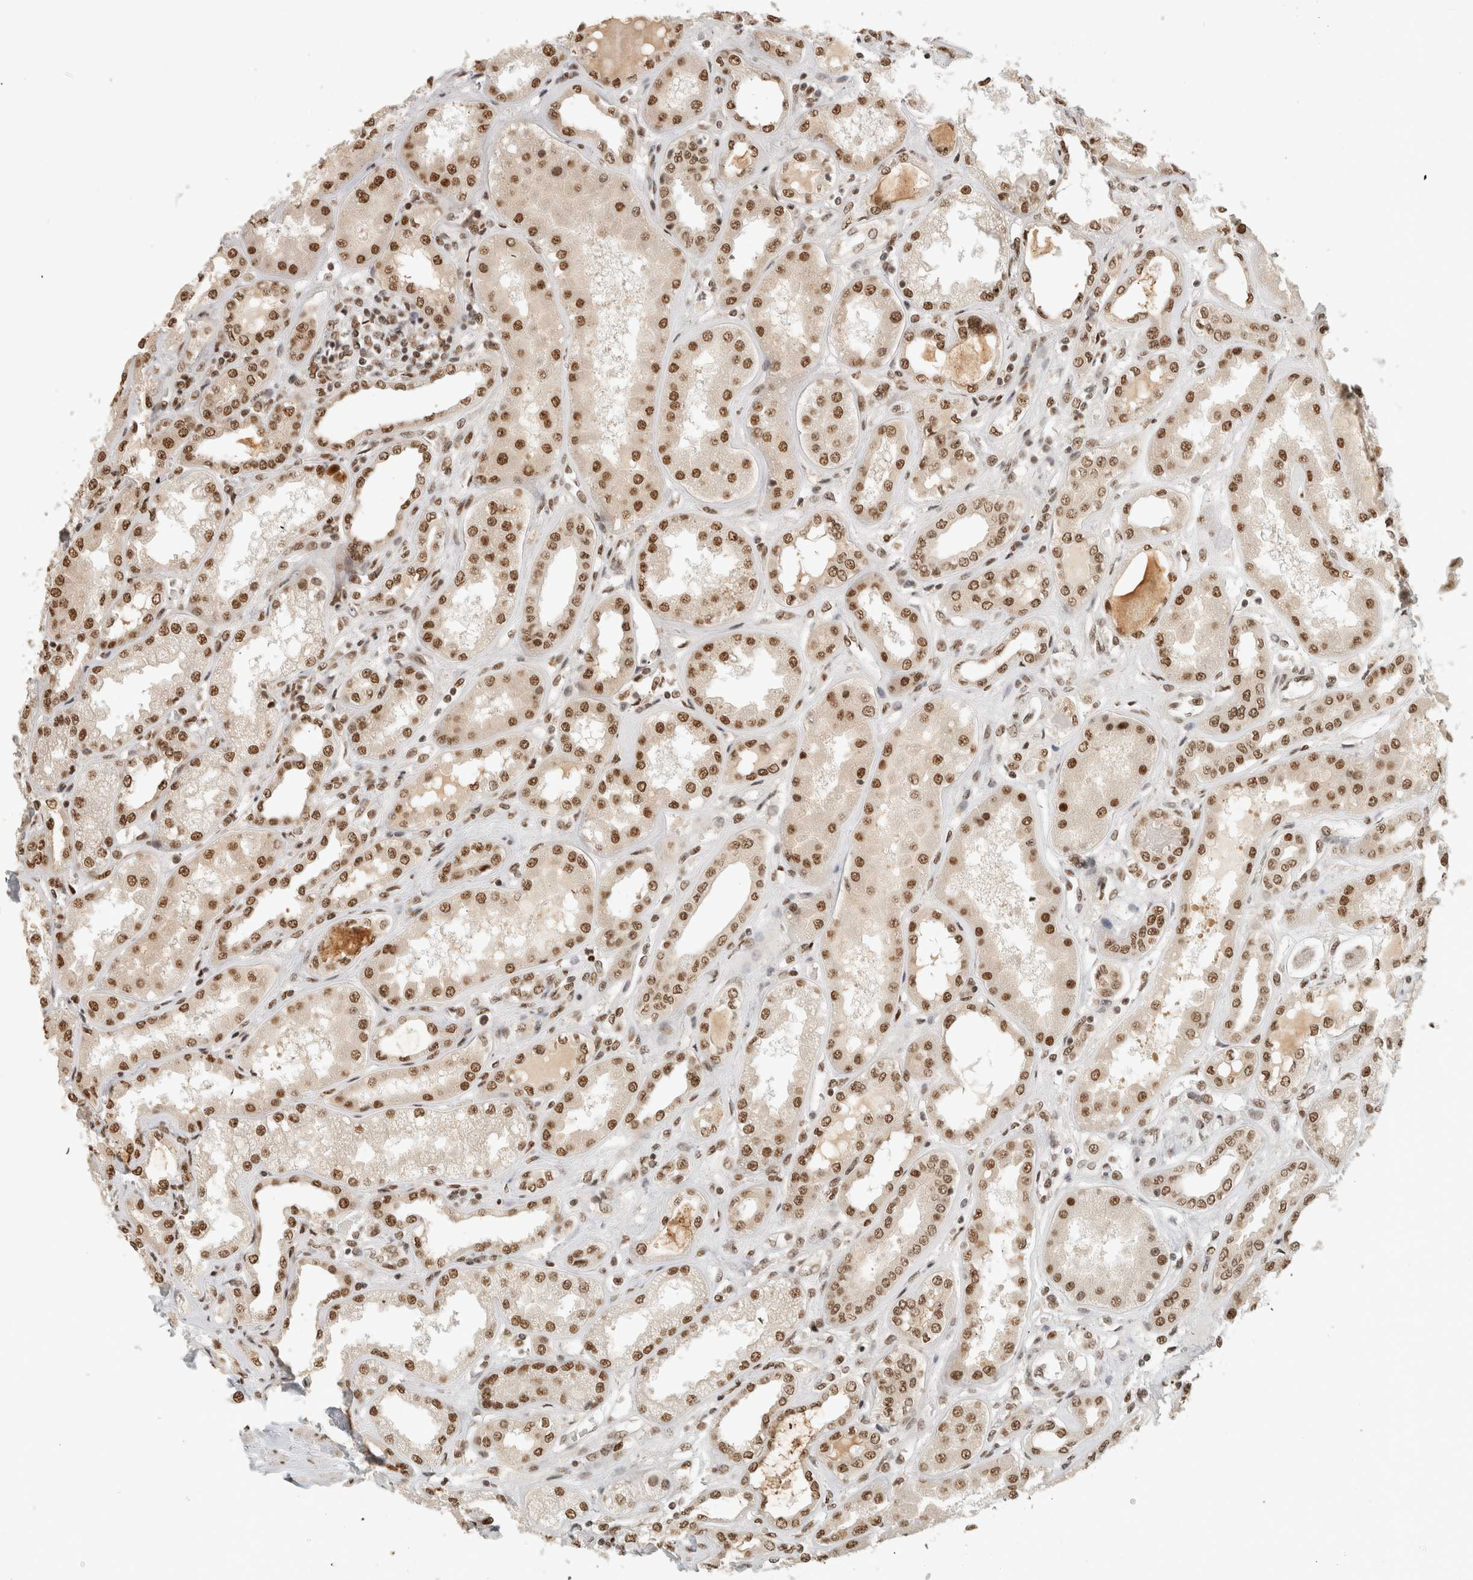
{"staining": {"intensity": "moderate", "quantity": ">75%", "location": "nuclear"}, "tissue": "kidney", "cell_type": "Cells in glomeruli", "image_type": "normal", "snomed": [{"axis": "morphology", "description": "Normal tissue, NOS"}, {"axis": "topography", "description": "Kidney"}], "caption": "Protein positivity by IHC exhibits moderate nuclear staining in about >75% of cells in glomeruli in benign kidney. (DAB IHC with brightfield microscopy, high magnification).", "gene": "EBNA1BP2", "patient": {"sex": "female", "age": 56}}